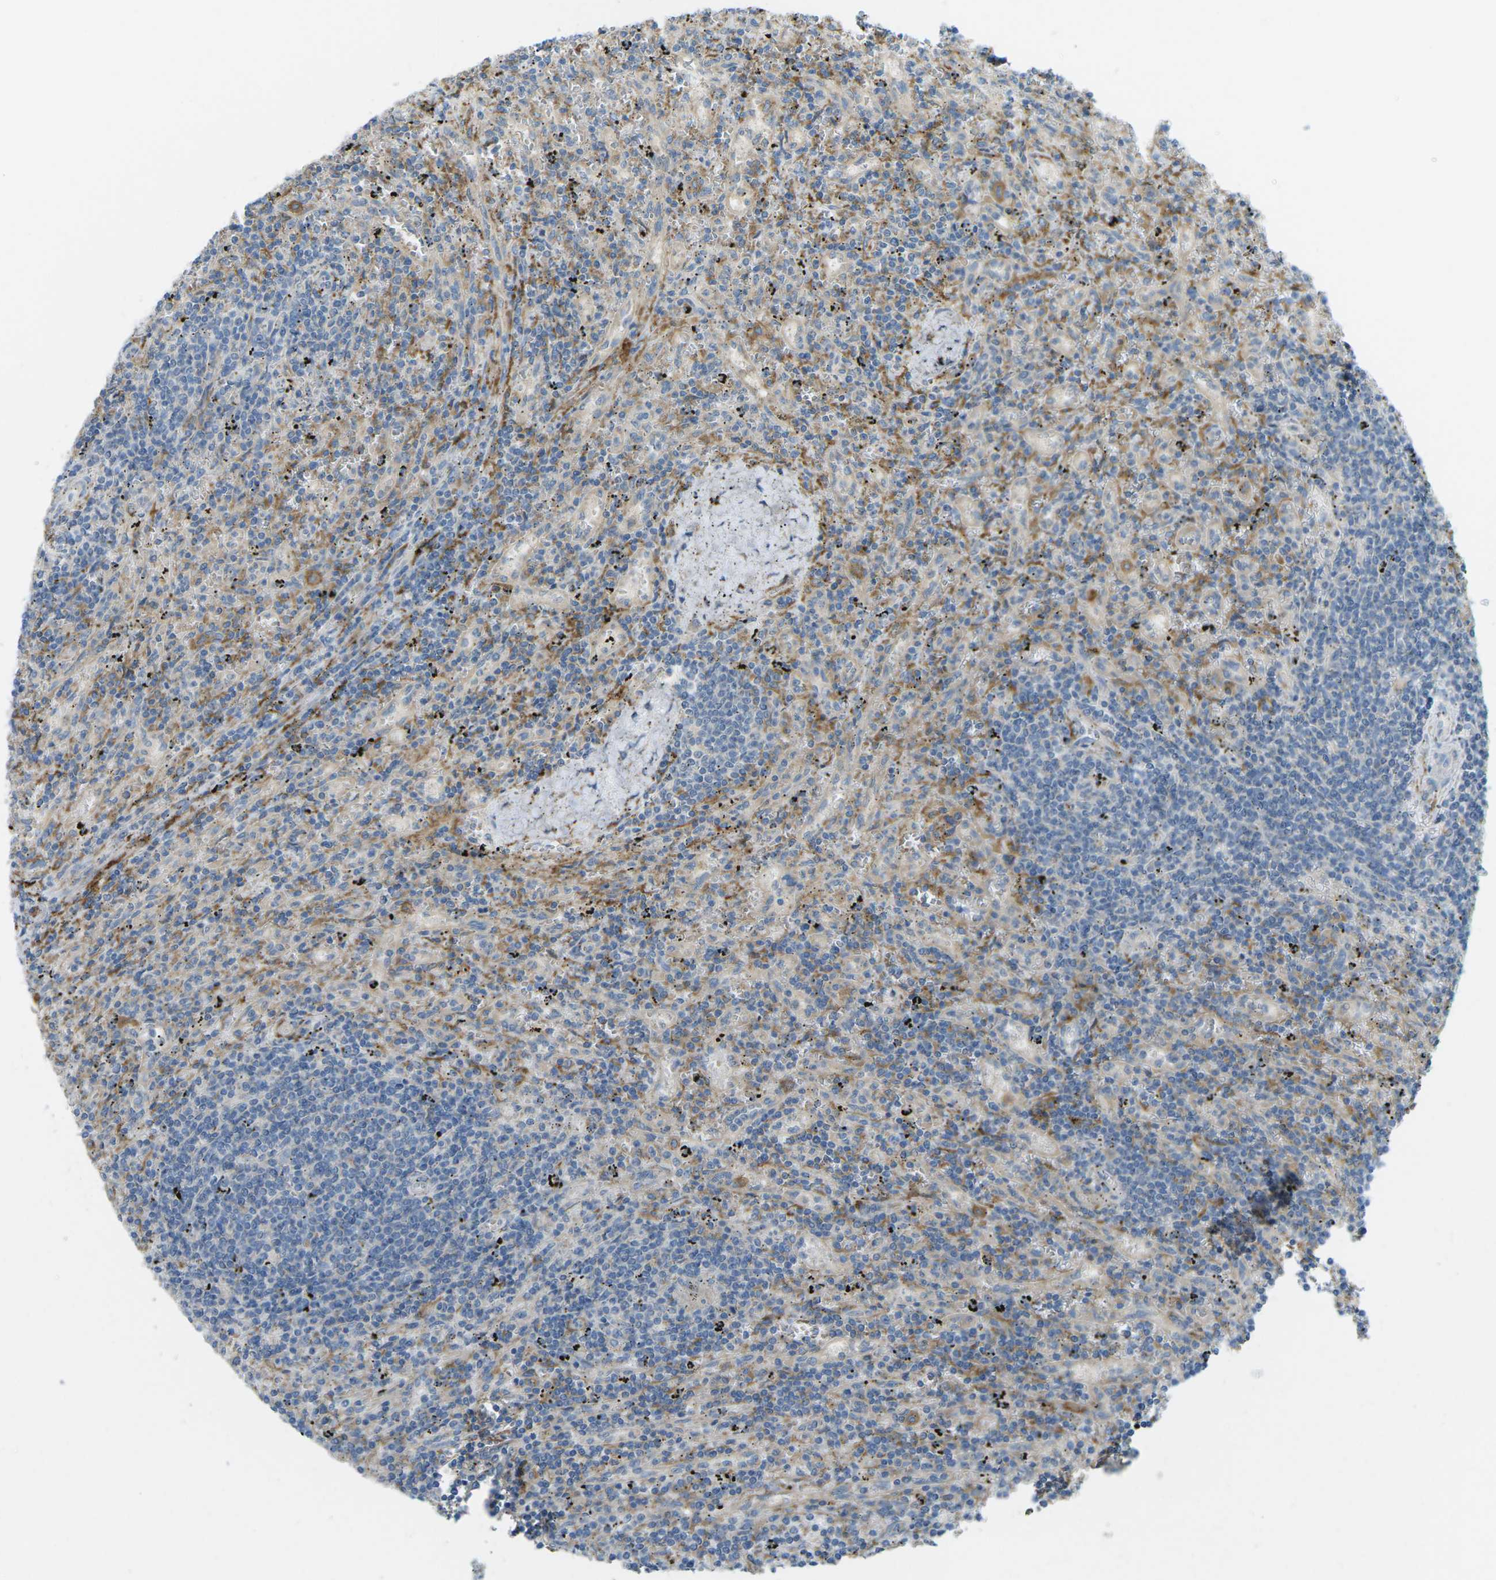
{"staining": {"intensity": "negative", "quantity": "none", "location": "none"}, "tissue": "lymphoma", "cell_type": "Tumor cells", "image_type": "cancer", "snomed": [{"axis": "morphology", "description": "Malignant lymphoma, non-Hodgkin's type, Low grade"}, {"axis": "topography", "description": "Spleen"}], "caption": "Immunohistochemistry (IHC) of lymphoma reveals no expression in tumor cells. The staining was performed using DAB (3,3'-diaminobenzidine) to visualize the protein expression in brown, while the nuclei were stained in blue with hematoxylin (Magnification: 20x).", "gene": "MYLK4", "patient": {"sex": "male", "age": 76}}